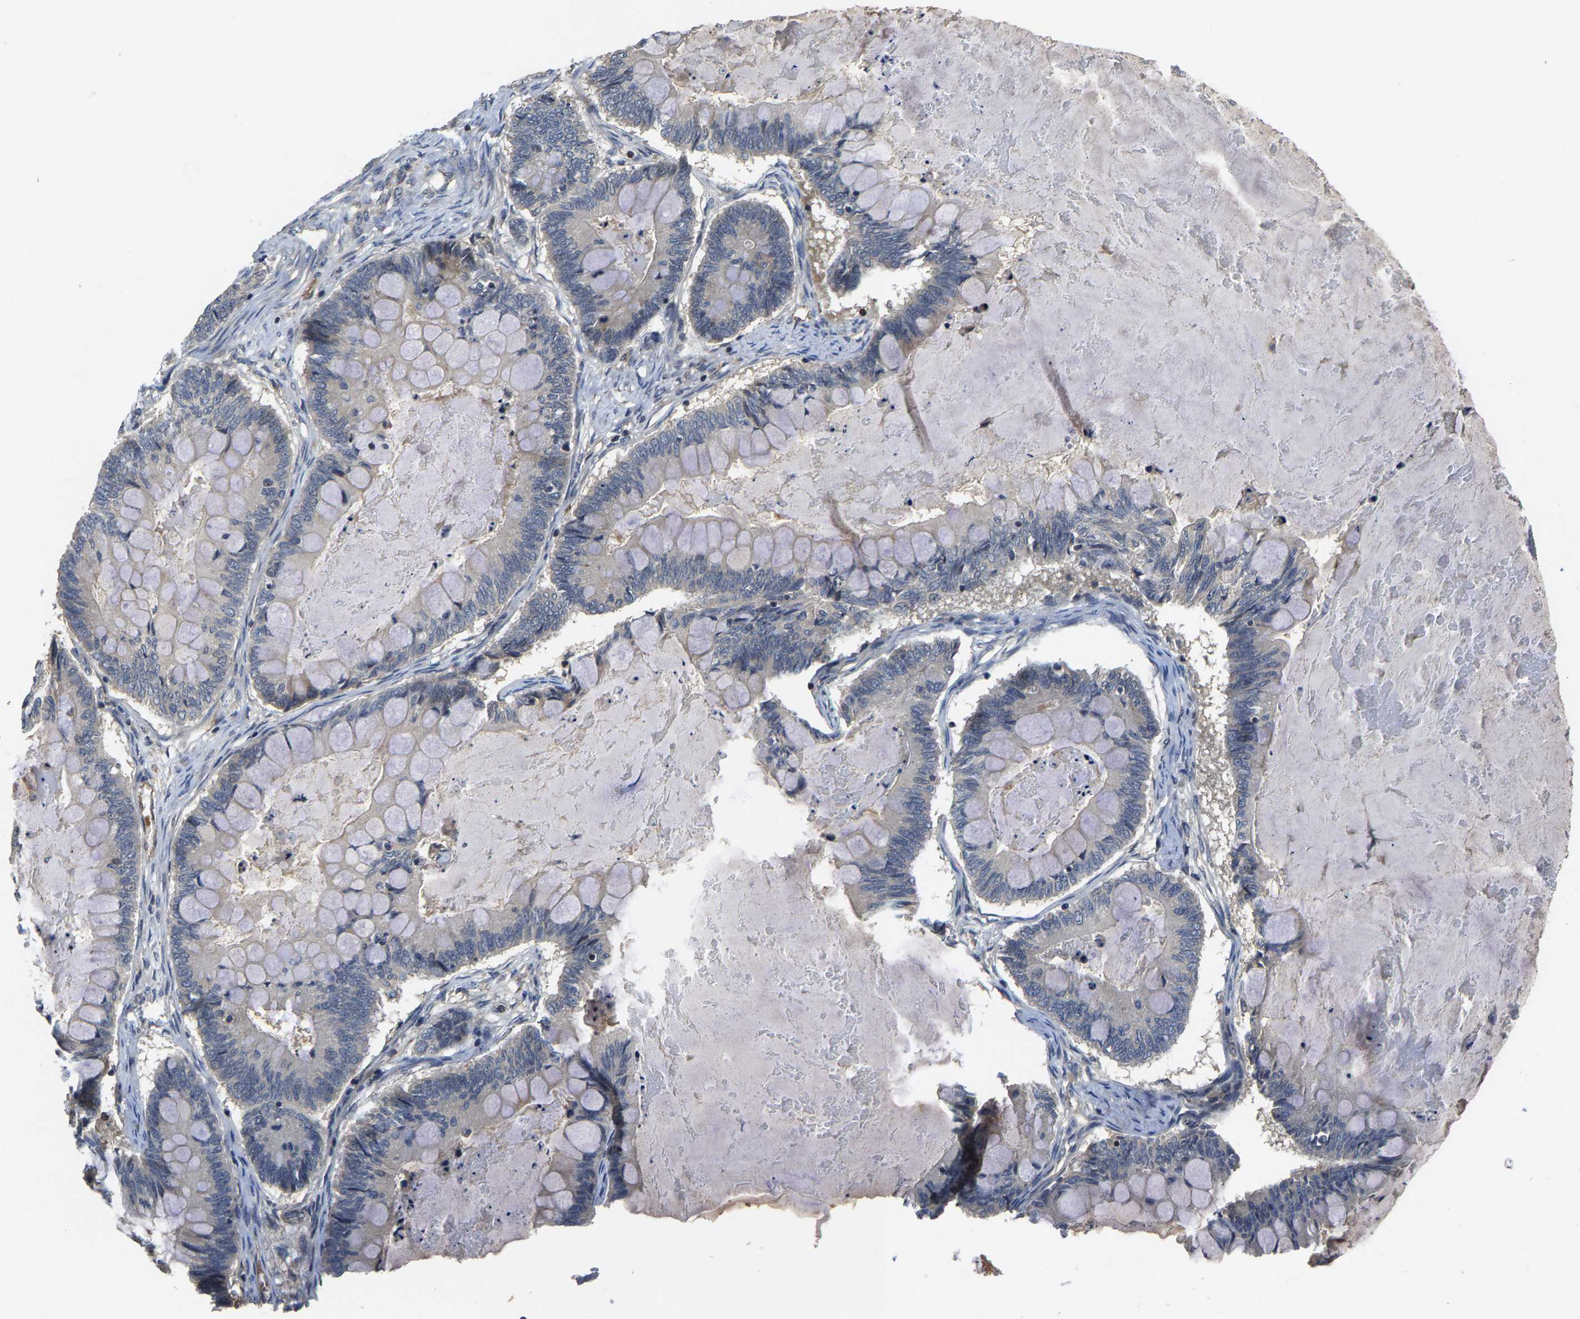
{"staining": {"intensity": "negative", "quantity": "none", "location": "none"}, "tissue": "ovarian cancer", "cell_type": "Tumor cells", "image_type": "cancer", "snomed": [{"axis": "morphology", "description": "Cystadenocarcinoma, mucinous, NOS"}, {"axis": "topography", "description": "Ovary"}], "caption": "A high-resolution photomicrograph shows immunohistochemistry (IHC) staining of ovarian mucinous cystadenocarcinoma, which reveals no significant expression in tumor cells.", "gene": "AGBL3", "patient": {"sex": "female", "age": 61}}